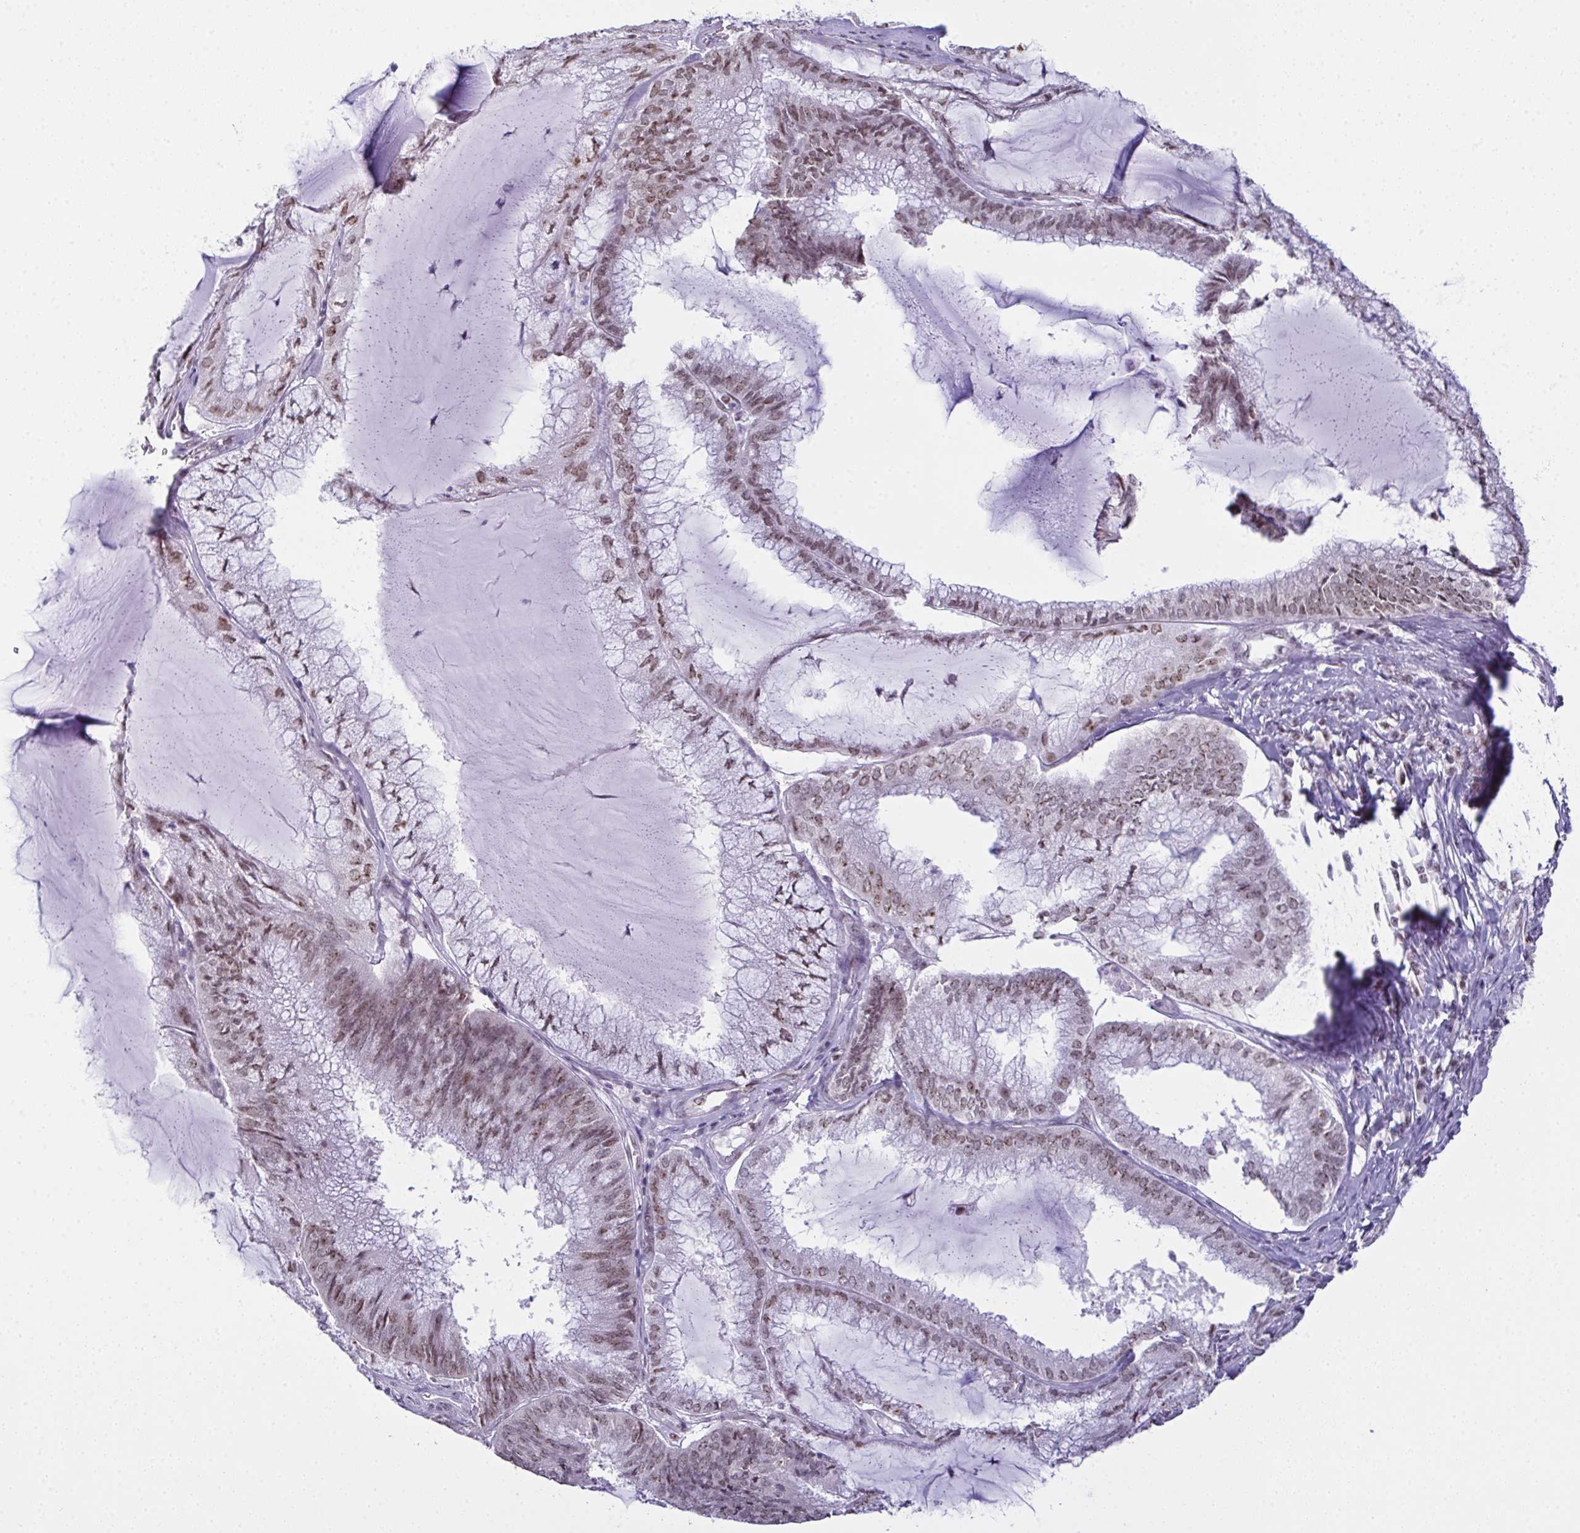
{"staining": {"intensity": "moderate", "quantity": ">75%", "location": "nuclear"}, "tissue": "endometrial cancer", "cell_type": "Tumor cells", "image_type": "cancer", "snomed": [{"axis": "morphology", "description": "Carcinoma, NOS"}, {"axis": "topography", "description": "Endometrium"}], "caption": "Endometrial cancer stained with IHC shows moderate nuclear staining in approximately >75% of tumor cells.", "gene": "ZNF800", "patient": {"sex": "female", "age": 62}}